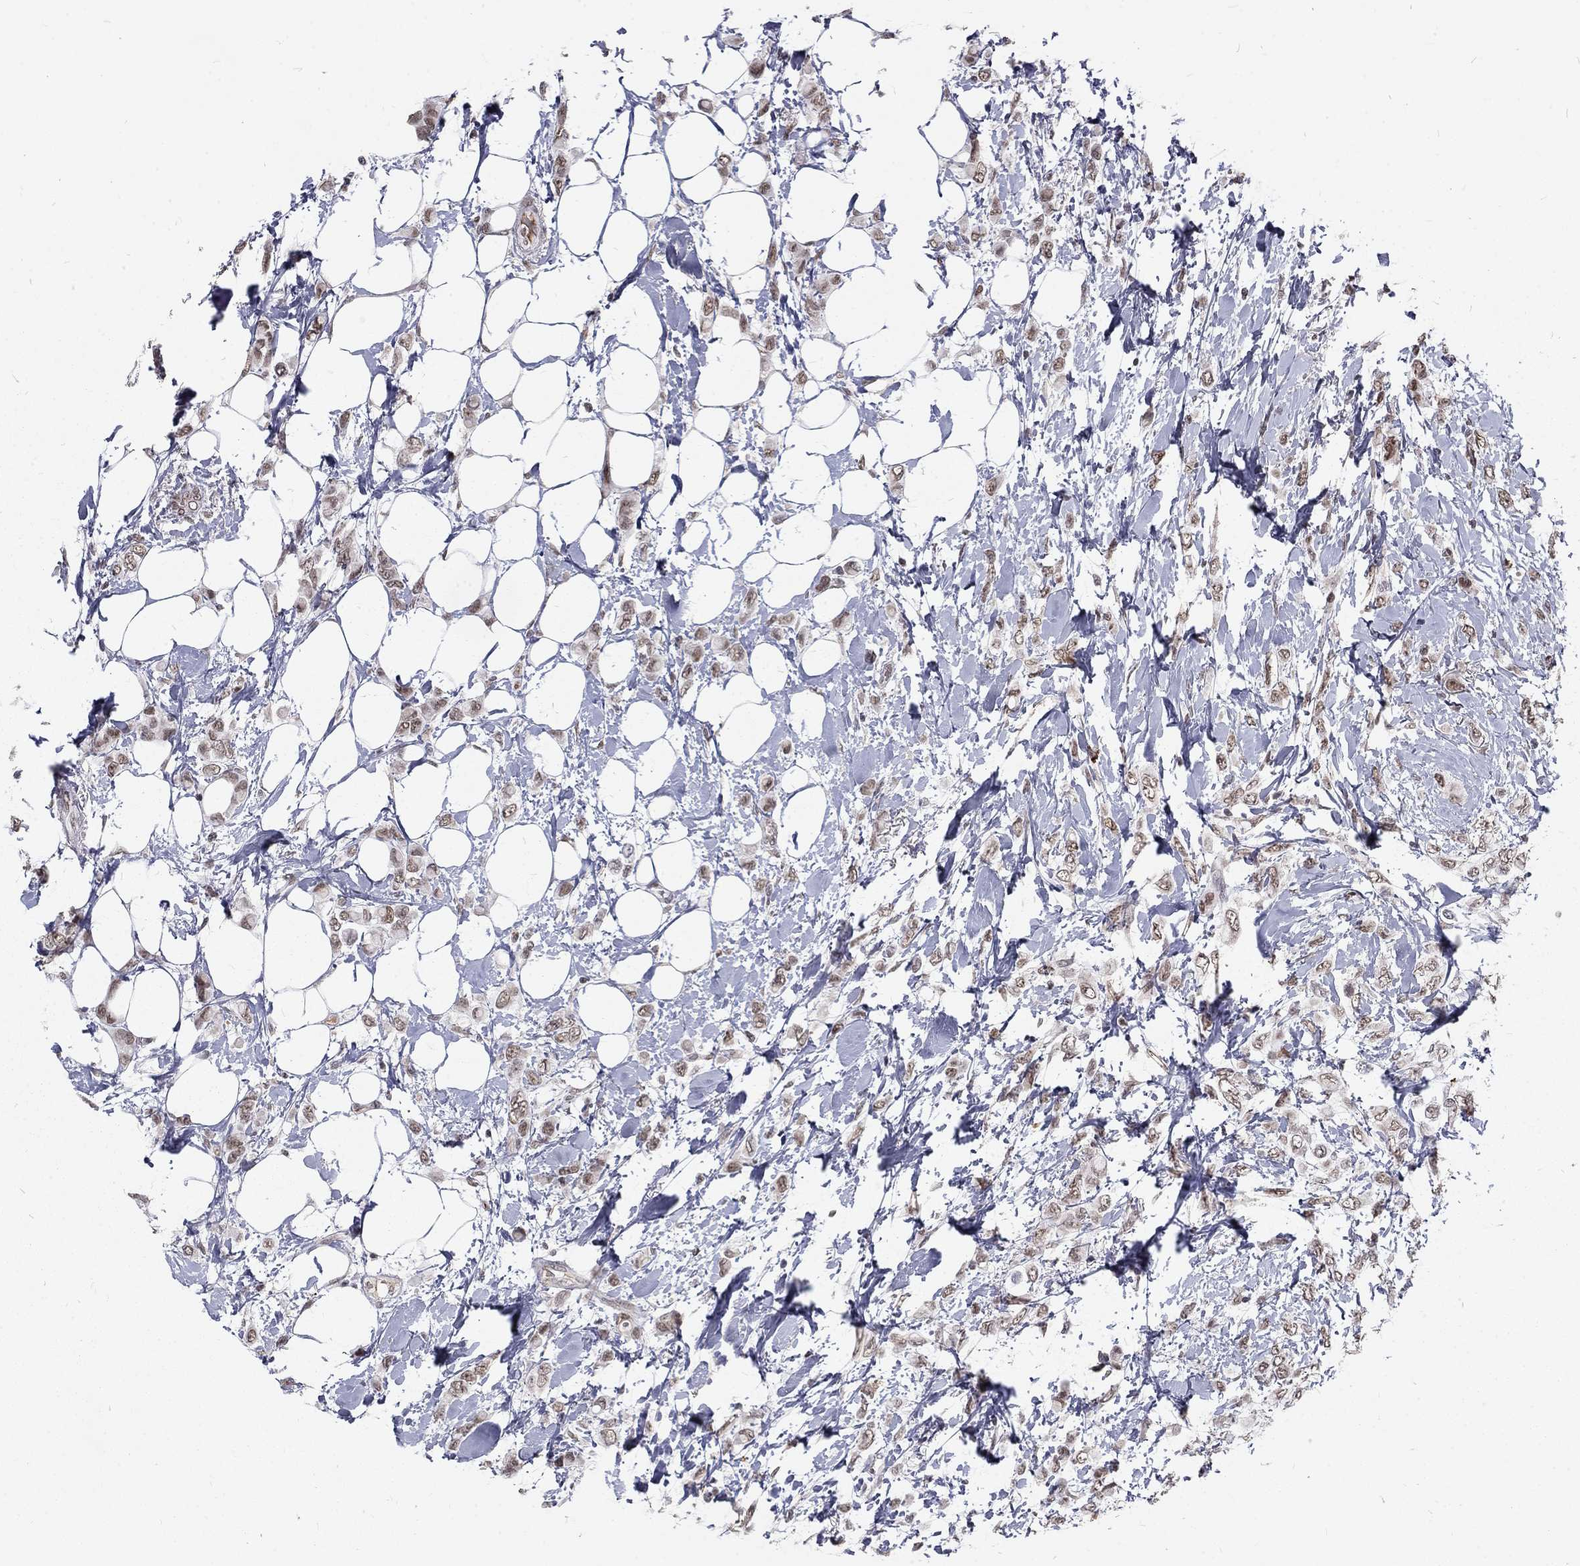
{"staining": {"intensity": "moderate", "quantity": "25%-75%", "location": "nuclear"}, "tissue": "breast cancer", "cell_type": "Tumor cells", "image_type": "cancer", "snomed": [{"axis": "morphology", "description": "Lobular carcinoma"}, {"axis": "topography", "description": "Breast"}], "caption": "A photomicrograph showing moderate nuclear staining in about 25%-75% of tumor cells in breast cancer, as visualized by brown immunohistochemical staining.", "gene": "TCEAL1", "patient": {"sex": "female", "age": 66}}